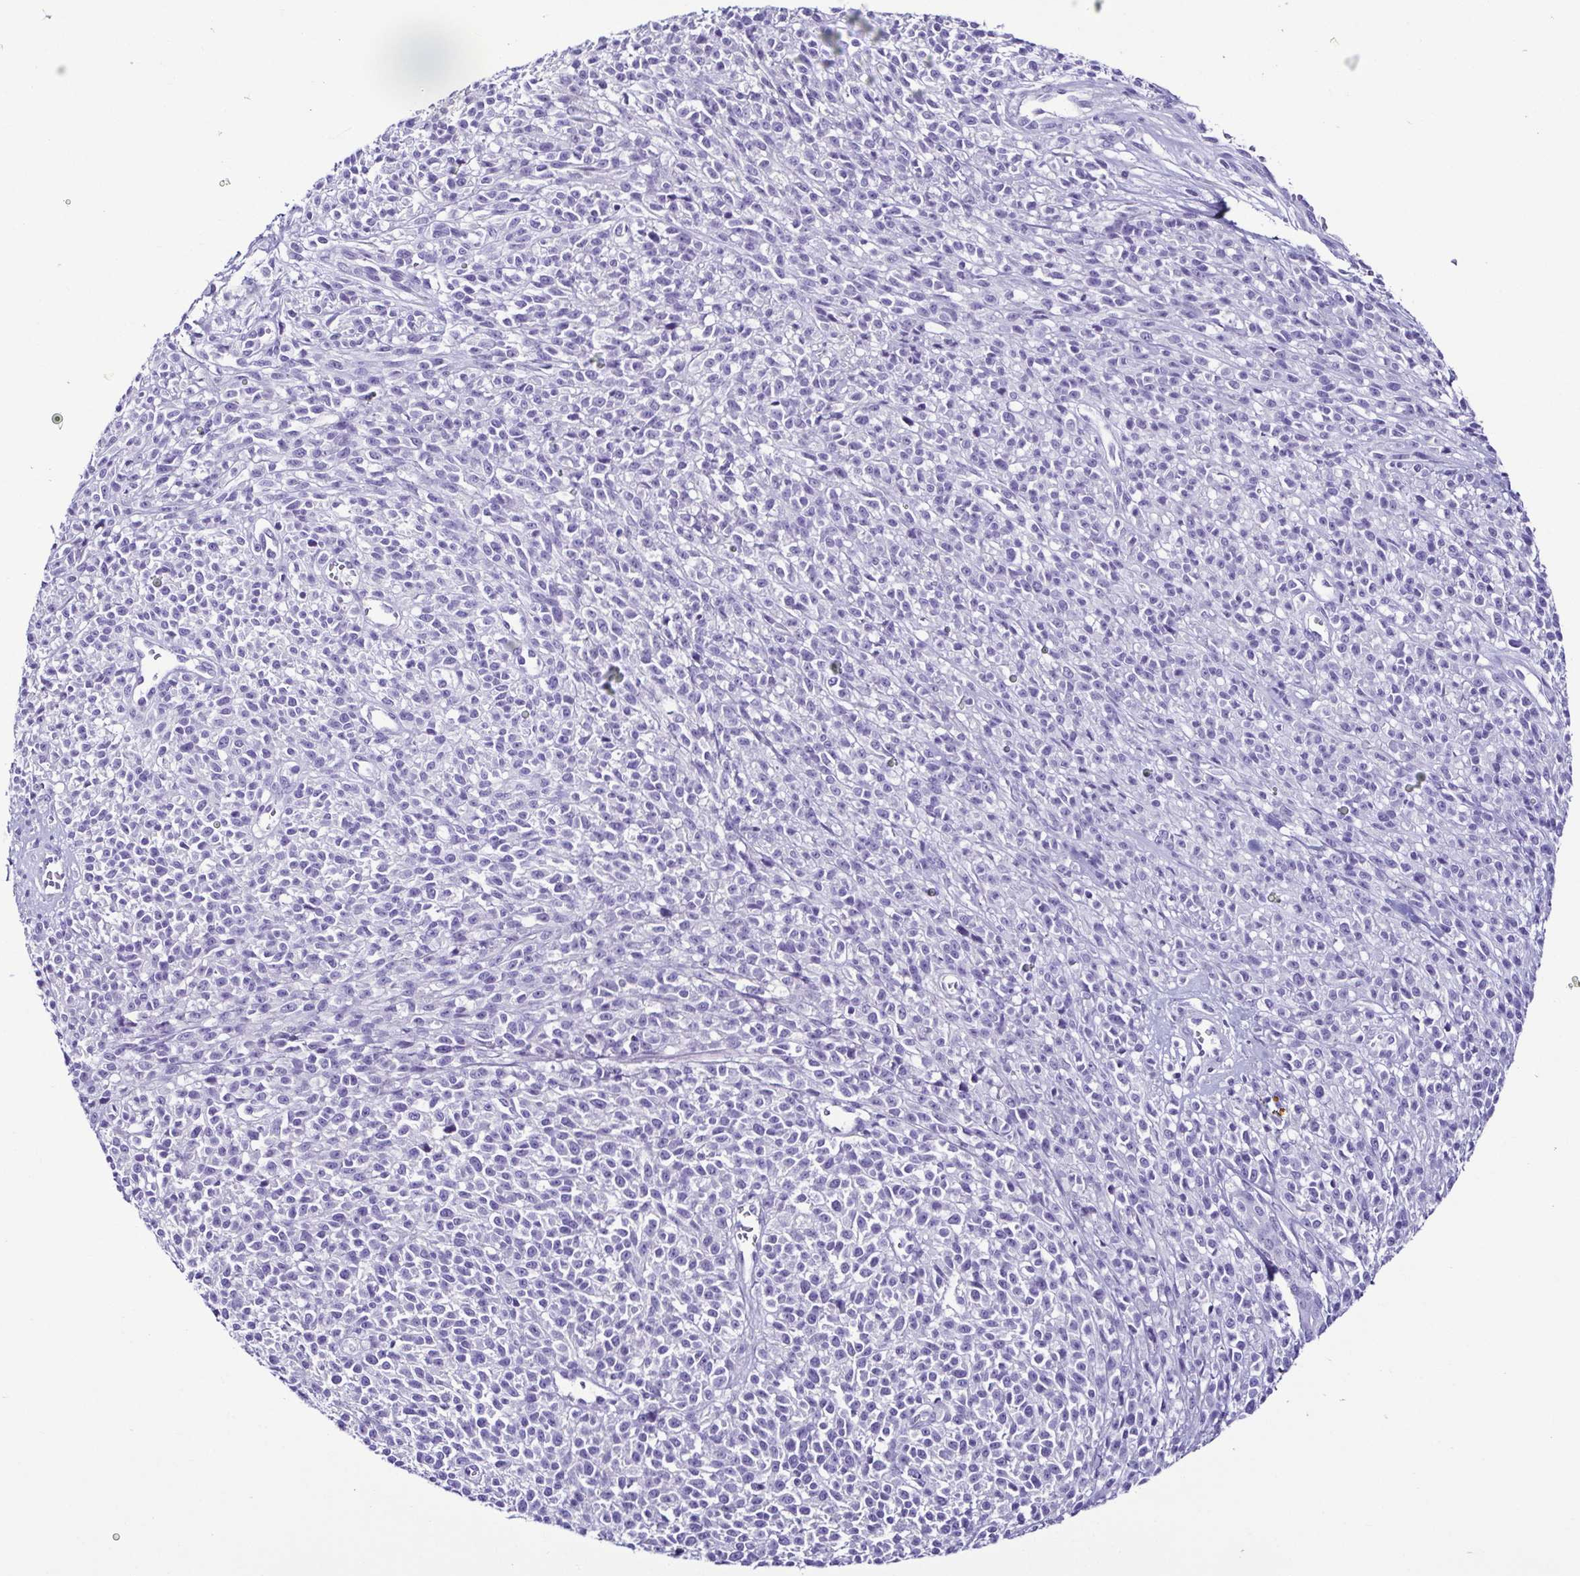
{"staining": {"intensity": "negative", "quantity": "none", "location": "none"}, "tissue": "melanoma", "cell_type": "Tumor cells", "image_type": "cancer", "snomed": [{"axis": "morphology", "description": "Malignant melanoma, NOS"}, {"axis": "topography", "description": "Skin"}, {"axis": "topography", "description": "Skin of trunk"}], "caption": "A photomicrograph of human malignant melanoma is negative for staining in tumor cells.", "gene": "SRL", "patient": {"sex": "male", "age": 74}}